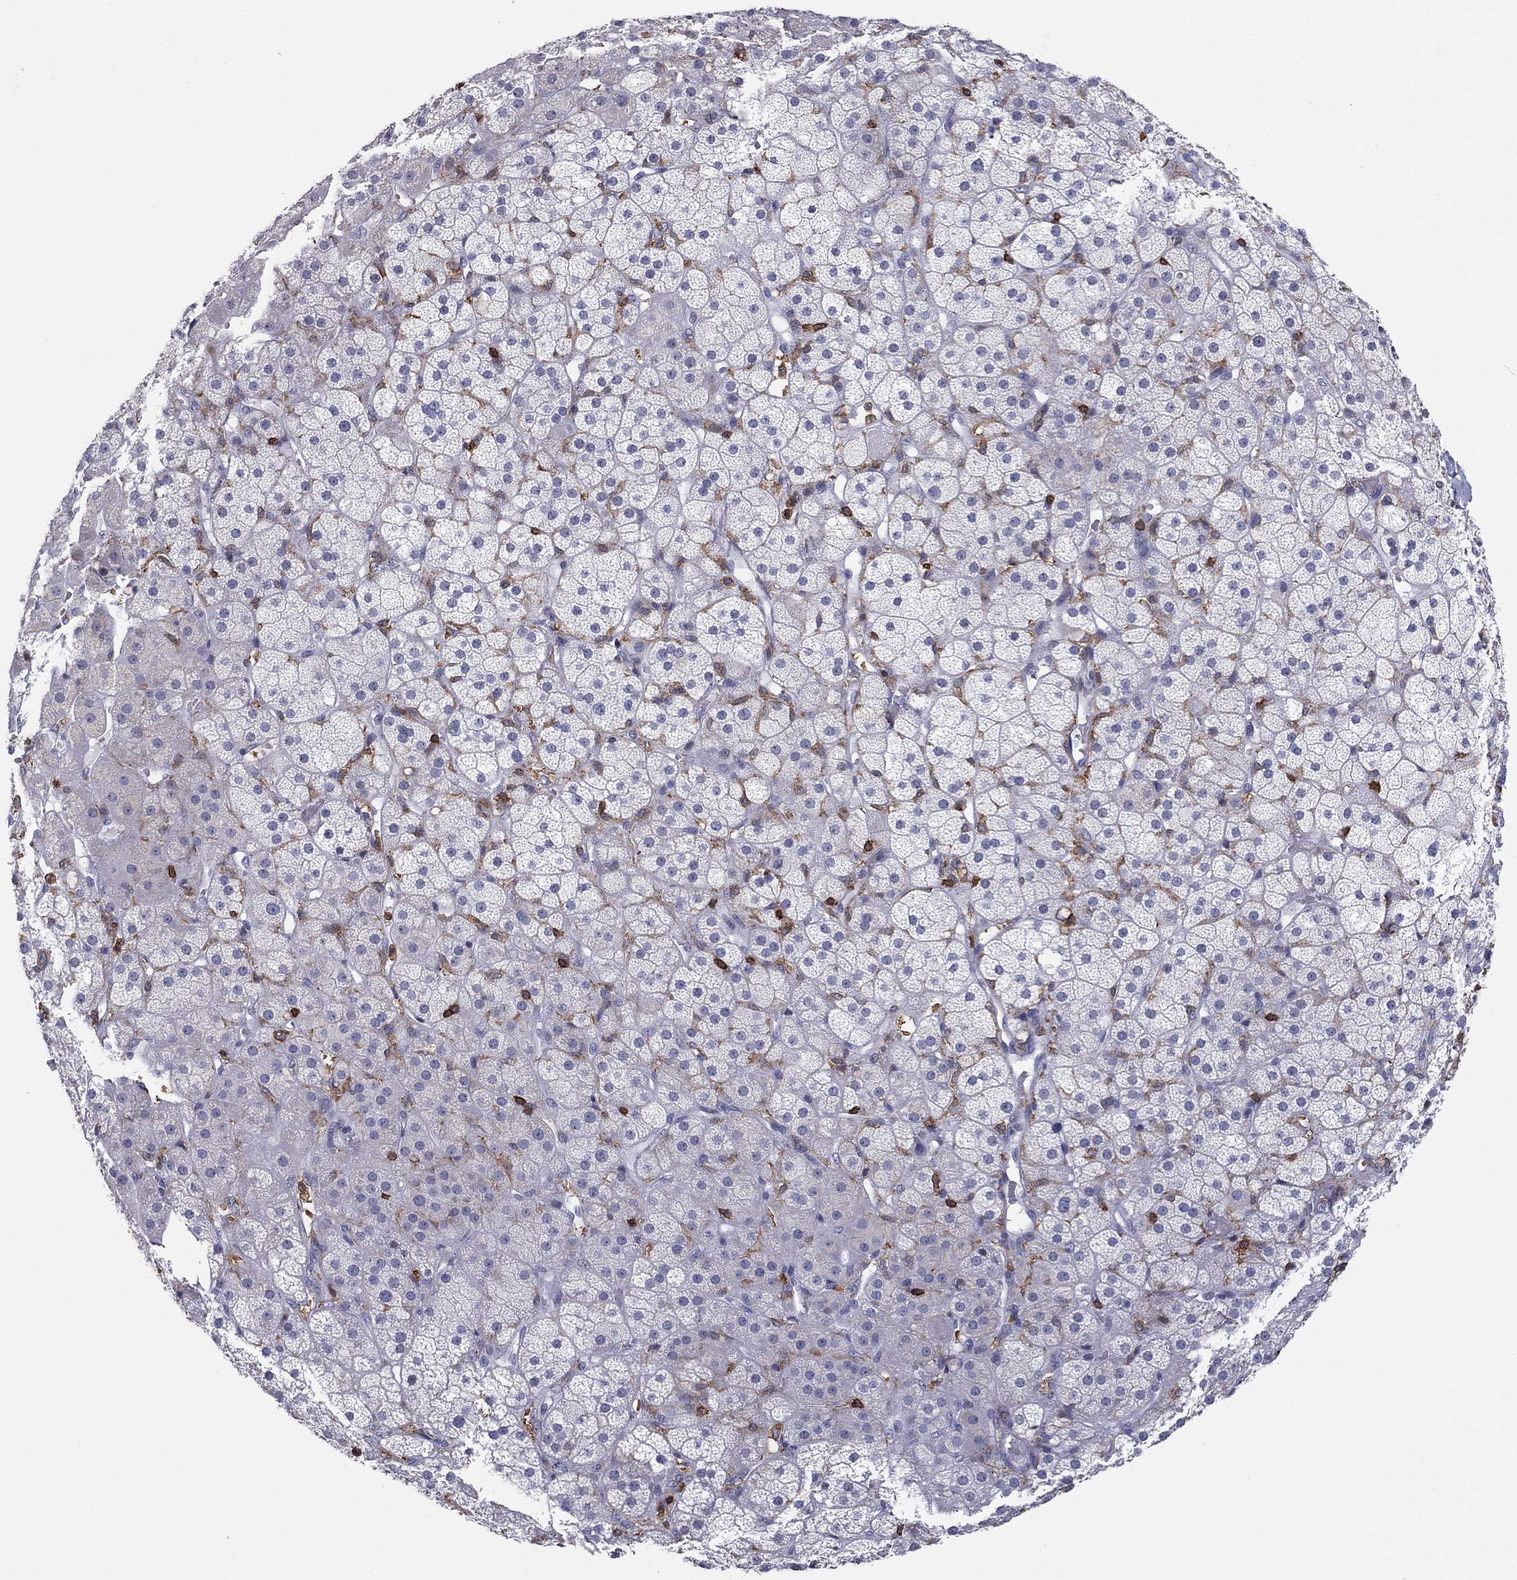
{"staining": {"intensity": "negative", "quantity": "none", "location": "none"}, "tissue": "adrenal gland", "cell_type": "Glandular cells", "image_type": "normal", "snomed": [{"axis": "morphology", "description": "Normal tissue, NOS"}, {"axis": "topography", "description": "Adrenal gland"}], "caption": "Immunohistochemistry (IHC) image of unremarkable adrenal gland: human adrenal gland stained with DAB demonstrates no significant protein staining in glandular cells. (Brightfield microscopy of DAB immunohistochemistry at high magnification).", "gene": "ARHGAP27", "patient": {"sex": "male", "age": 57}}